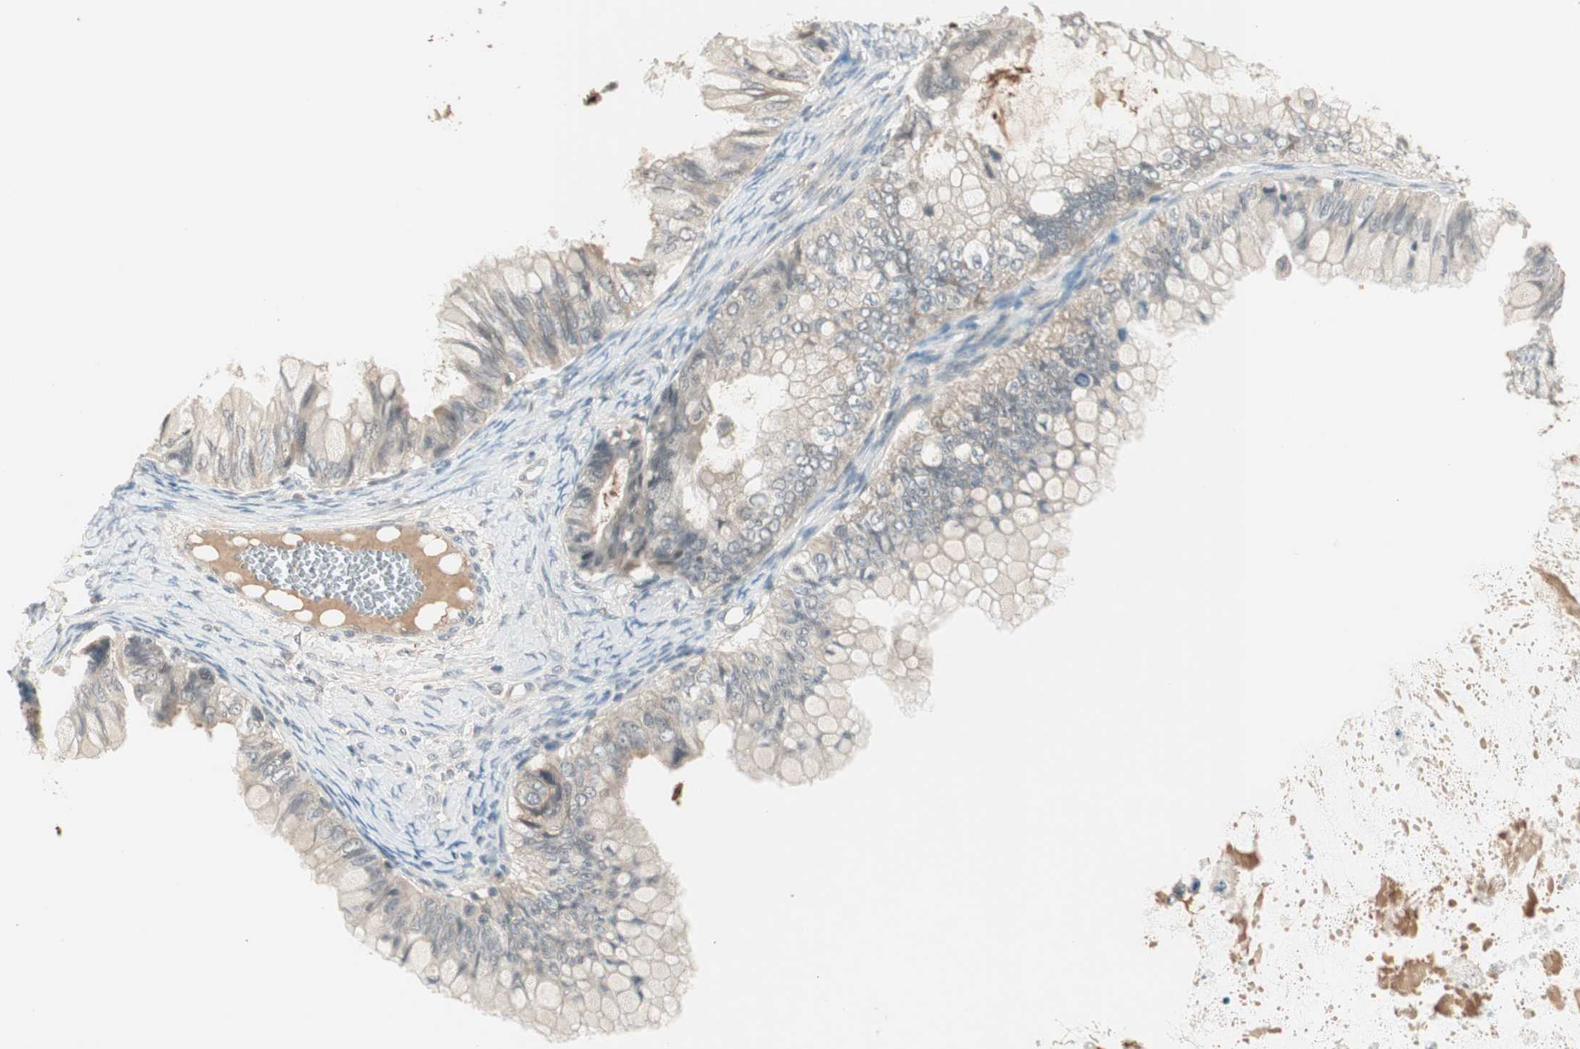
{"staining": {"intensity": "negative", "quantity": "none", "location": "none"}, "tissue": "ovarian cancer", "cell_type": "Tumor cells", "image_type": "cancer", "snomed": [{"axis": "morphology", "description": "Cystadenocarcinoma, mucinous, NOS"}, {"axis": "topography", "description": "Ovary"}], "caption": "High power microscopy micrograph of an immunohistochemistry (IHC) micrograph of ovarian cancer (mucinous cystadenocarcinoma), revealing no significant expression in tumor cells. (IHC, brightfield microscopy, high magnification).", "gene": "RNGTT", "patient": {"sex": "female", "age": 80}}